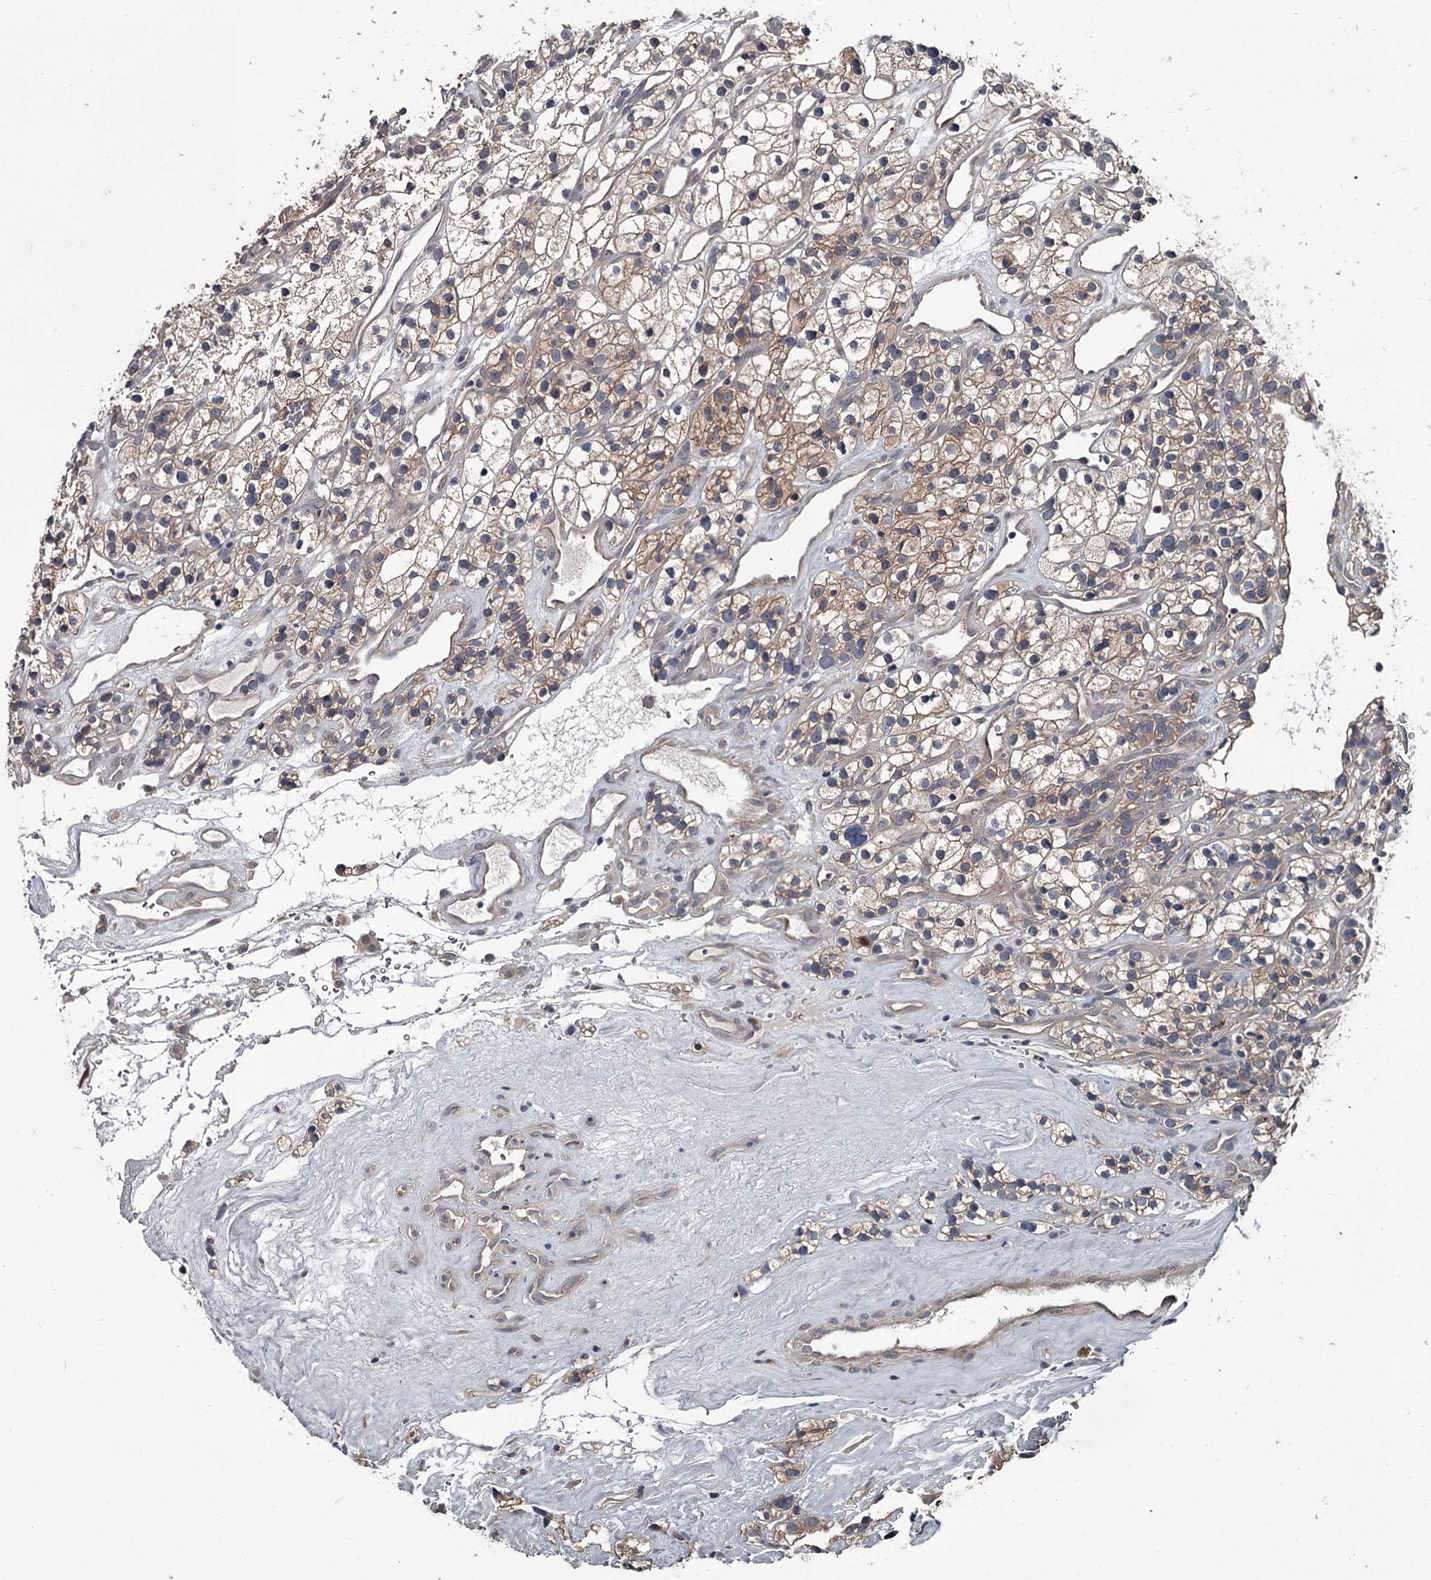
{"staining": {"intensity": "weak", "quantity": "25%-75%", "location": "cytoplasmic/membranous"}, "tissue": "renal cancer", "cell_type": "Tumor cells", "image_type": "cancer", "snomed": [{"axis": "morphology", "description": "Adenocarcinoma, NOS"}, {"axis": "topography", "description": "Kidney"}], "caption": "Immunohistochemistry (IHC) image of renal cancer stained for a protein (brown), which reveals low levels of weak cytoplasmic/membranous staining in approximately 25%-75% of tumor cells.", "gene": "DAO", "patient": {"sex": "female", "age": 57}}